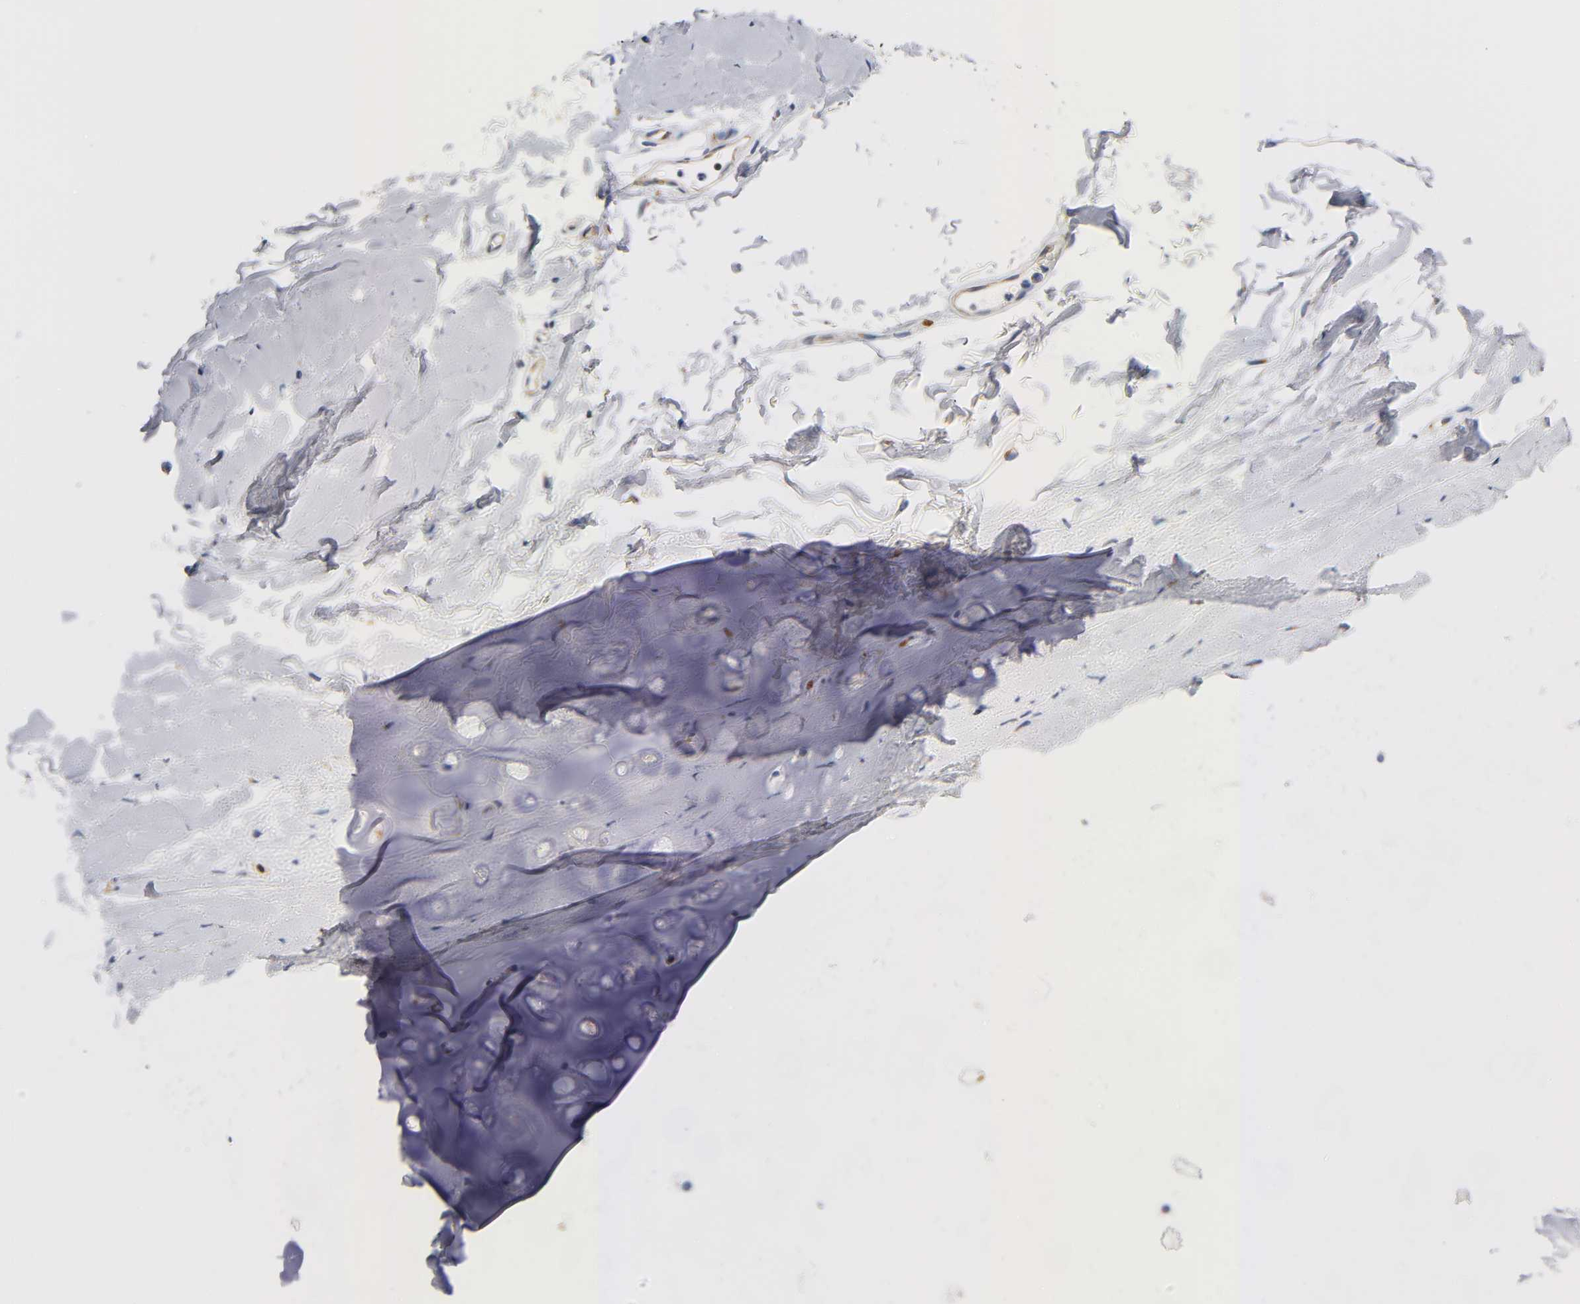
{"staining": {"intensity": "negative", "quantity": "none", "location": "none"}, "tissue": "adipose tissue", "cell_type": "Adipocytes", "image_type": "normal", "snomed": [{"axis": "morphology", "description": "Normal tissue, NOS"}, {"axis": "topography", "description": "Cartilage tissue"}, {"axis": "topography", "description": "Bronchus"}], "caption": "Micrograph shows no significant protein staining in adipocytes of benign adipose tissue. (DAB (3,3'-diaminobenzidine) immunohistochemistry visualized using brightfield microscopy, high magnification).", "gene": "REL", "patient": {"sex": "female", "age": 73}}